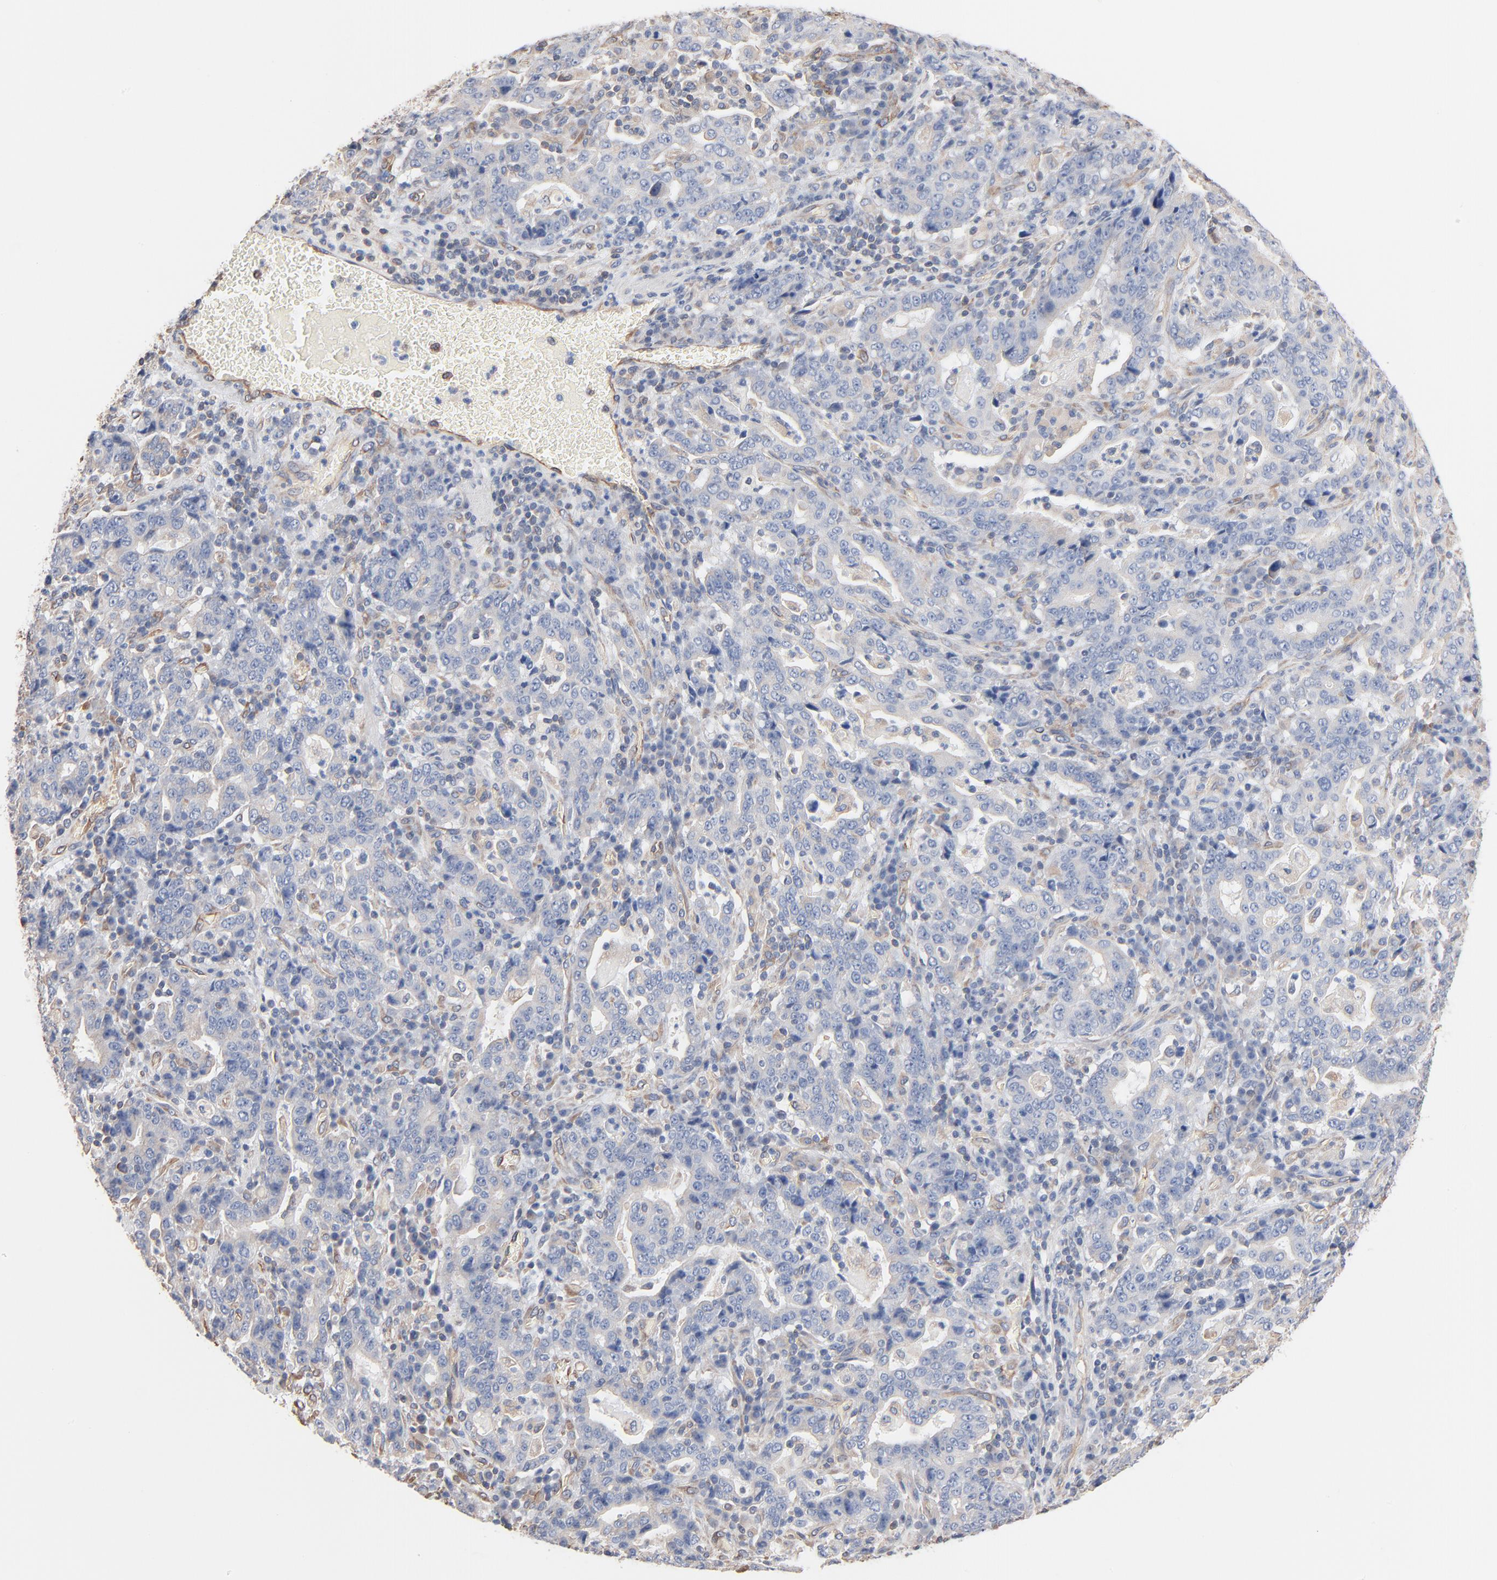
{"staining": {"intensity": "negative", "quantity": "none", "location": "none"}, "tissue": "stomach cancer", "cell_type": "Tumor cells", "image_type": "cancer", "snomed": [{"axis": "morphology", "description": "Normal tissue, NOS"}, {"axis": "morphology", "description": "Adenocarcinoma, NOS"}, {"axis": "topography", "description": "Stomach, upper"}, {"axis": "topography", "description": "Stomach"}], "caption": "IHC micrograph of neoplastic tissue: human stomach cancer (adenocarcinoma) stained with DAB exhibits no significant protein positivity in tumor cells.", "gene": "ABCD4", "patient": {"sex": "male", "age": 59}}